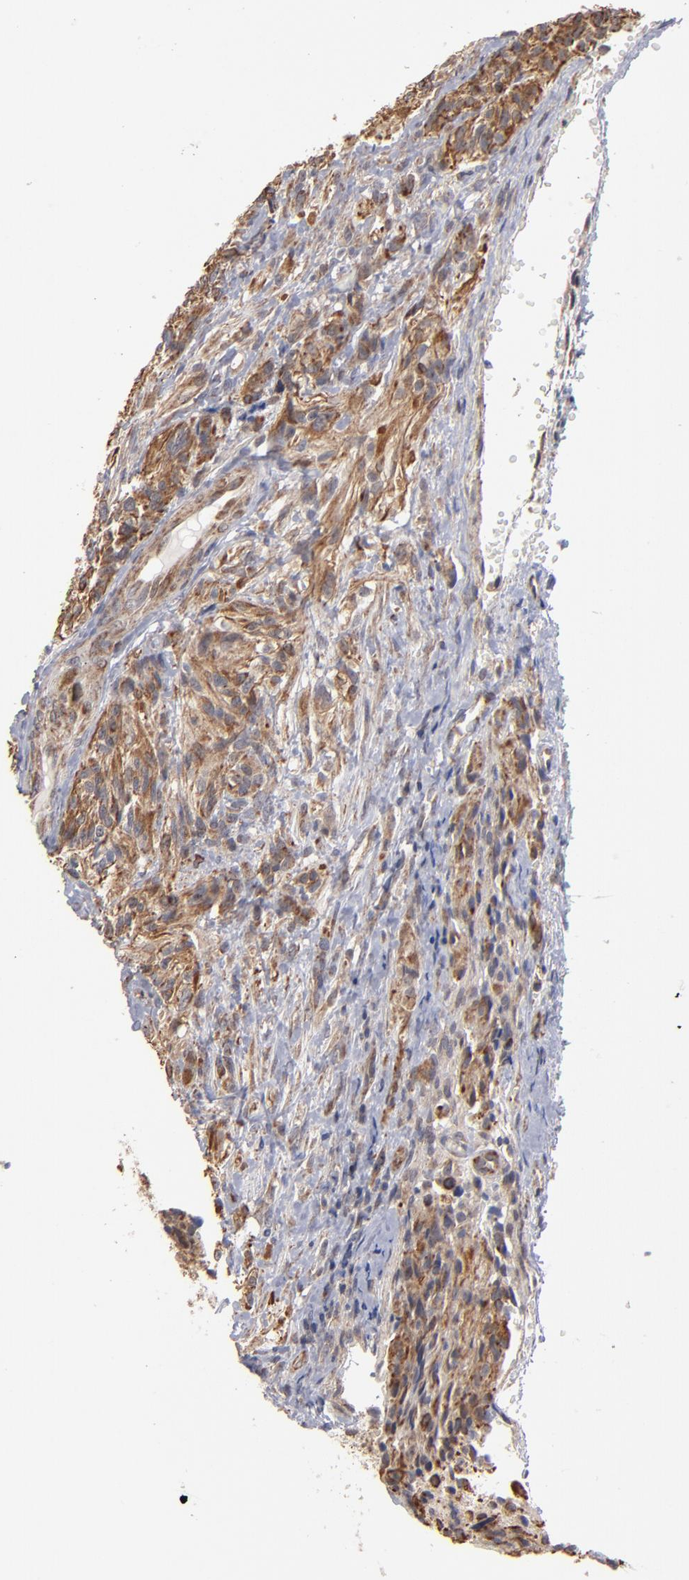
{"staining": {"intensity": "moderate", "quantity": ">75%", "location": "cytoplasmic/membranous"}, "tissue": "glioma", "cell_type": "Tumor cells", "image_type": "cancer", "snomed": [{"axis": "morphology", "description": "Normal tissue, NOS"}, {"axis": "morphology", "description": "Glioma, malignant, High grade"}, {"axis": "topography", "description": "Cerebral cortex"}], "caption": "Immunohistochemical staining of malignant high-grade glioma displays medium levels of moderate cytoplasmic/membranous protein expression in approximately >75% of tumor cells.", "gene": "MIPOL1", "patient": {"sex": "male", "age": 56}}